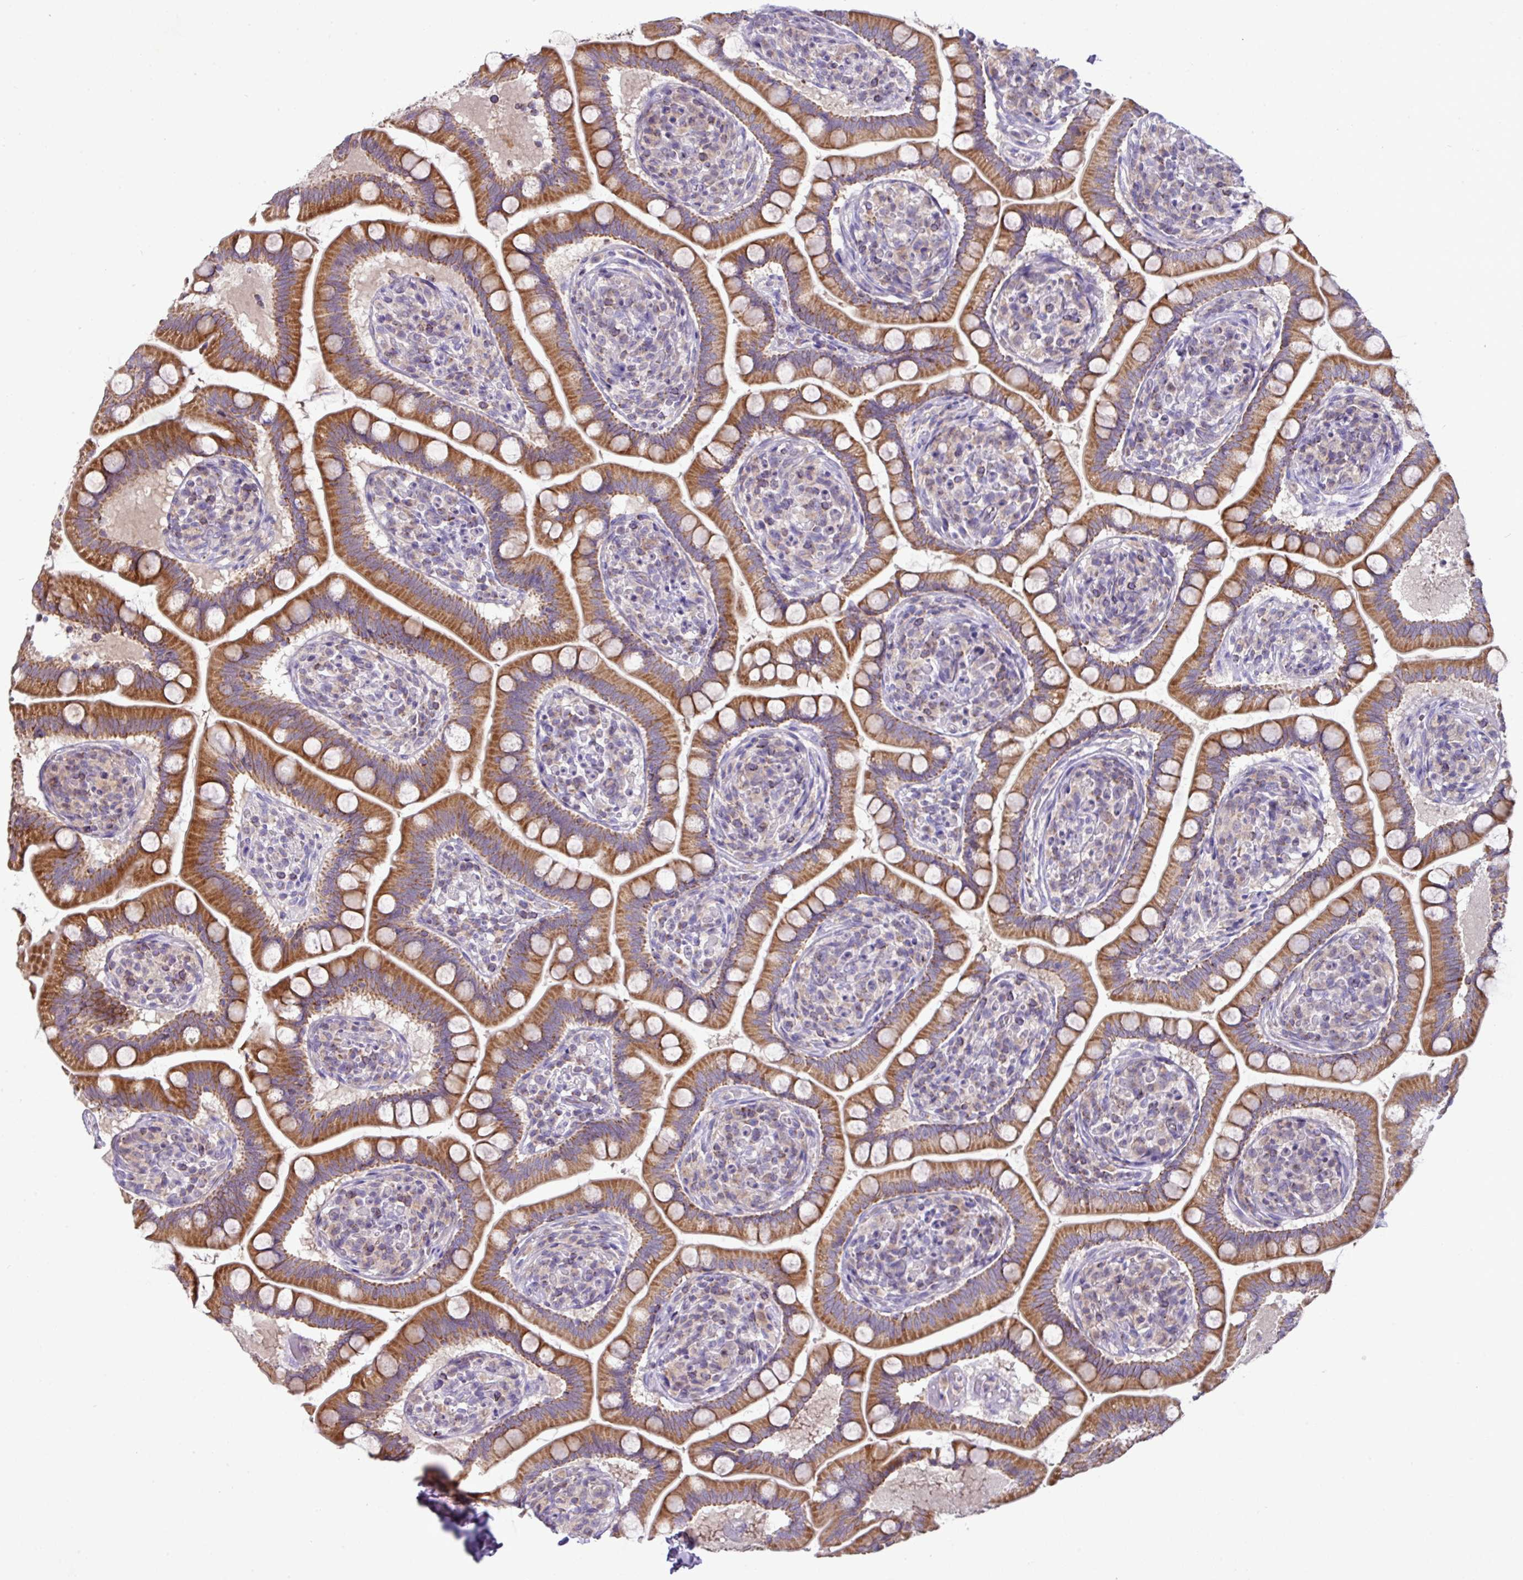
{"staining": {"intensity": "moderate", "quantity": ">75%", "location": "cytoplasmic/membranous"}, "tissue": "small intestine", "cell_type": "Glandular cells", "image_type": "normal", "snomed": [{"axis": "morphology", "description": "Normal tissue, NOS"}, {"axis": "topography", "description": "Small intestine"}], "caption": "Immunohistochemistry (IHC) staining of unremarkable small intestine, which demonstrates medium levels of moderate cytoplasmic/membranous staining in approximately >75% of glandular cells indicating moderate cytoplasmic/membranous protein staining. The staining was performed using DAB (3,3'-diaminobenzidine) (brown) for protein detection and nuclei were counterstained in hematoxylin (blue).", "gene": "TRAPPC1", "patient": {"sex": "female", "age": 64}}